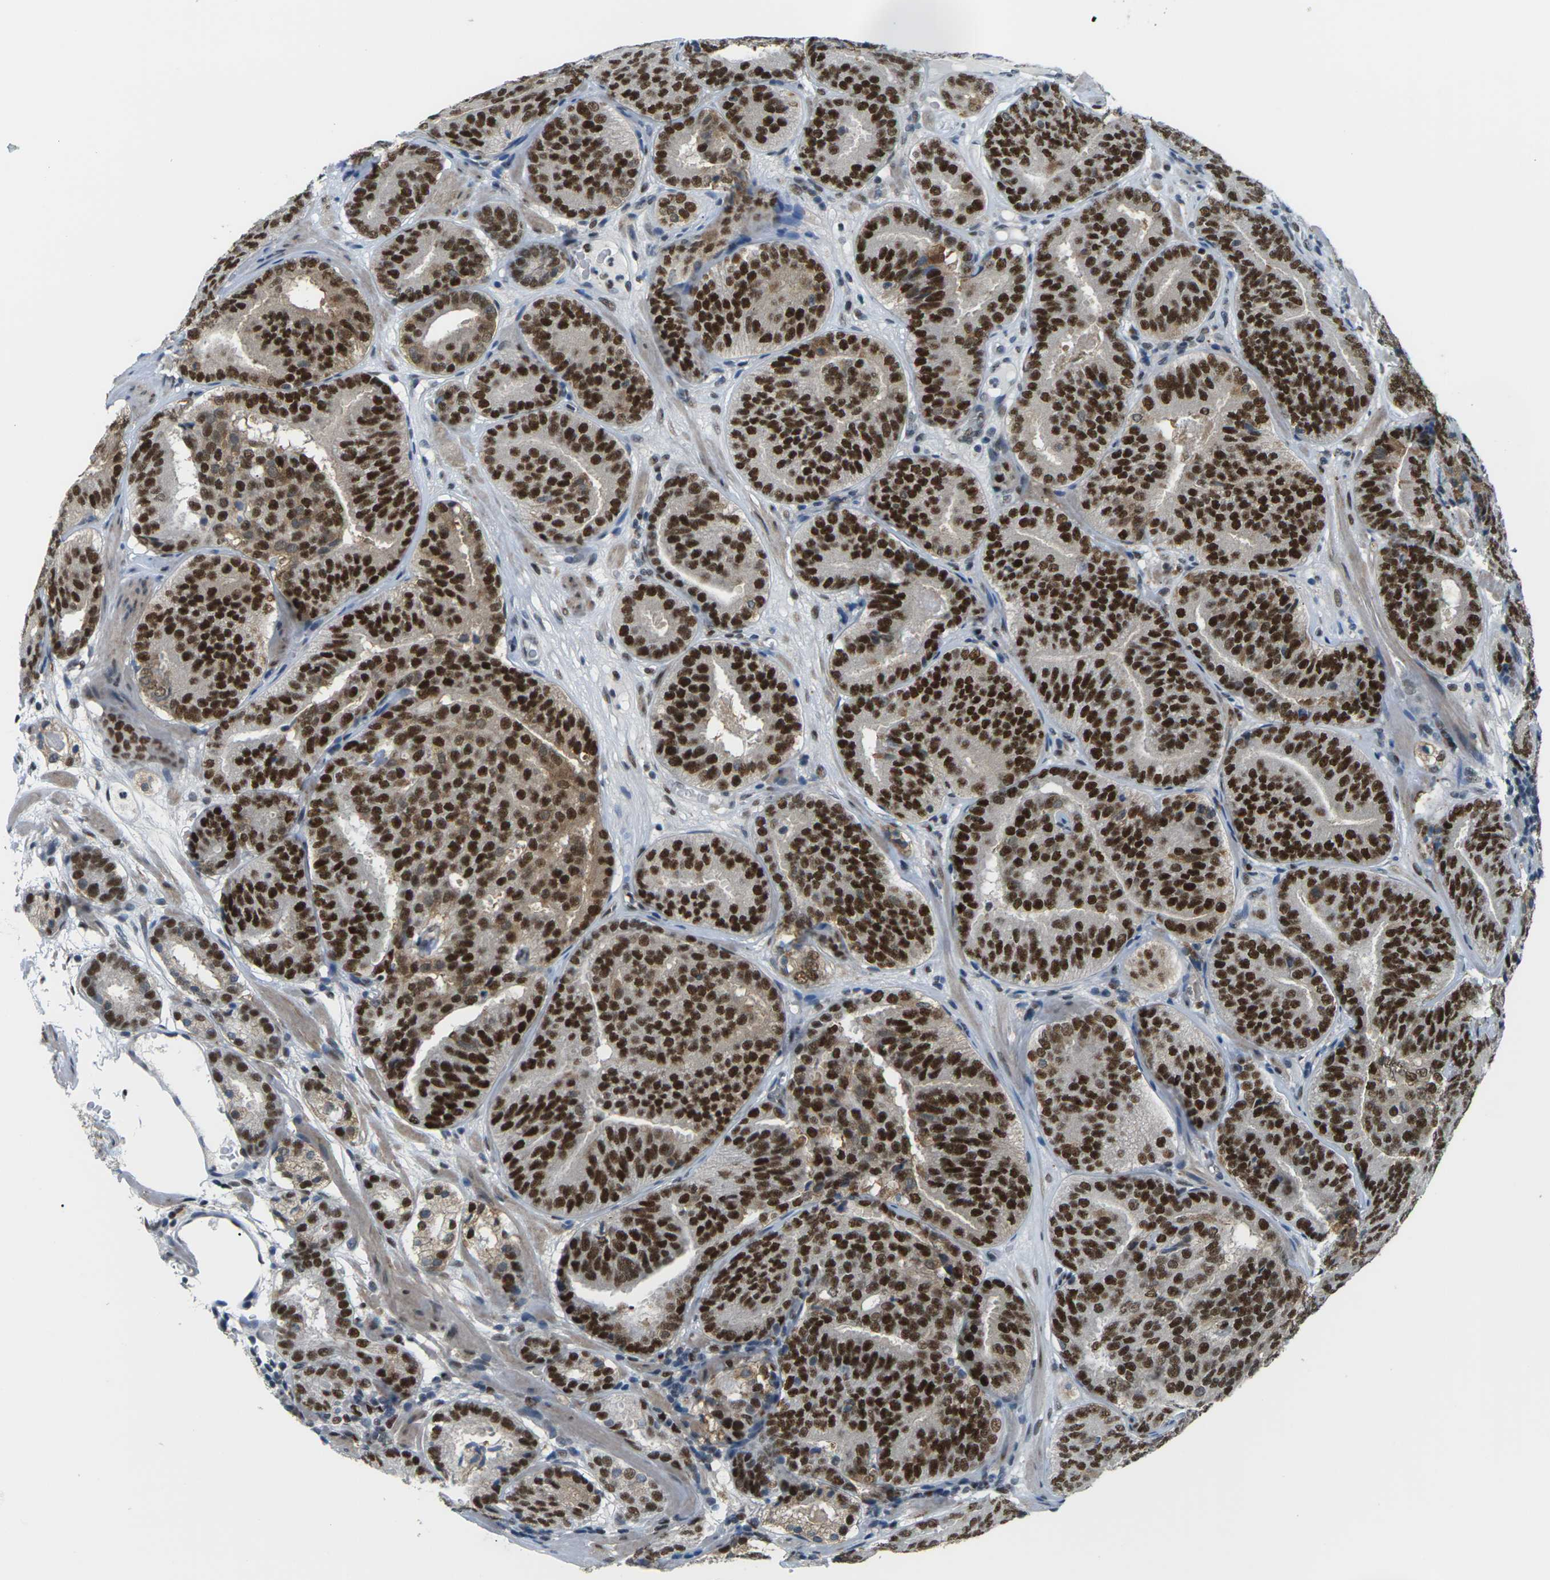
{"staining": {"intensity": "strong", "quantity": ">75%", "location": "nuclear"}, "tissue": "prostate cancer", "cell_type": "Tumor cells", "image_type": "cancer", "snomed": [{"axis": "morphology", "description": "Adenocarcinoma, Low grade"}, {"axis": "topography", "description": "Prostate"}], "caption": "Protein positivity by IHC reveals strong nuclear expression in approximately >75% of tumor cells in adenocarcinoma (low-grade) (prostate). (DAB (3,3'-diaminobenzidine) IHC with brightfield microscopy, high magnification).", "gene": "PSME3", "patient": {"sex": "male", "age": 69}}